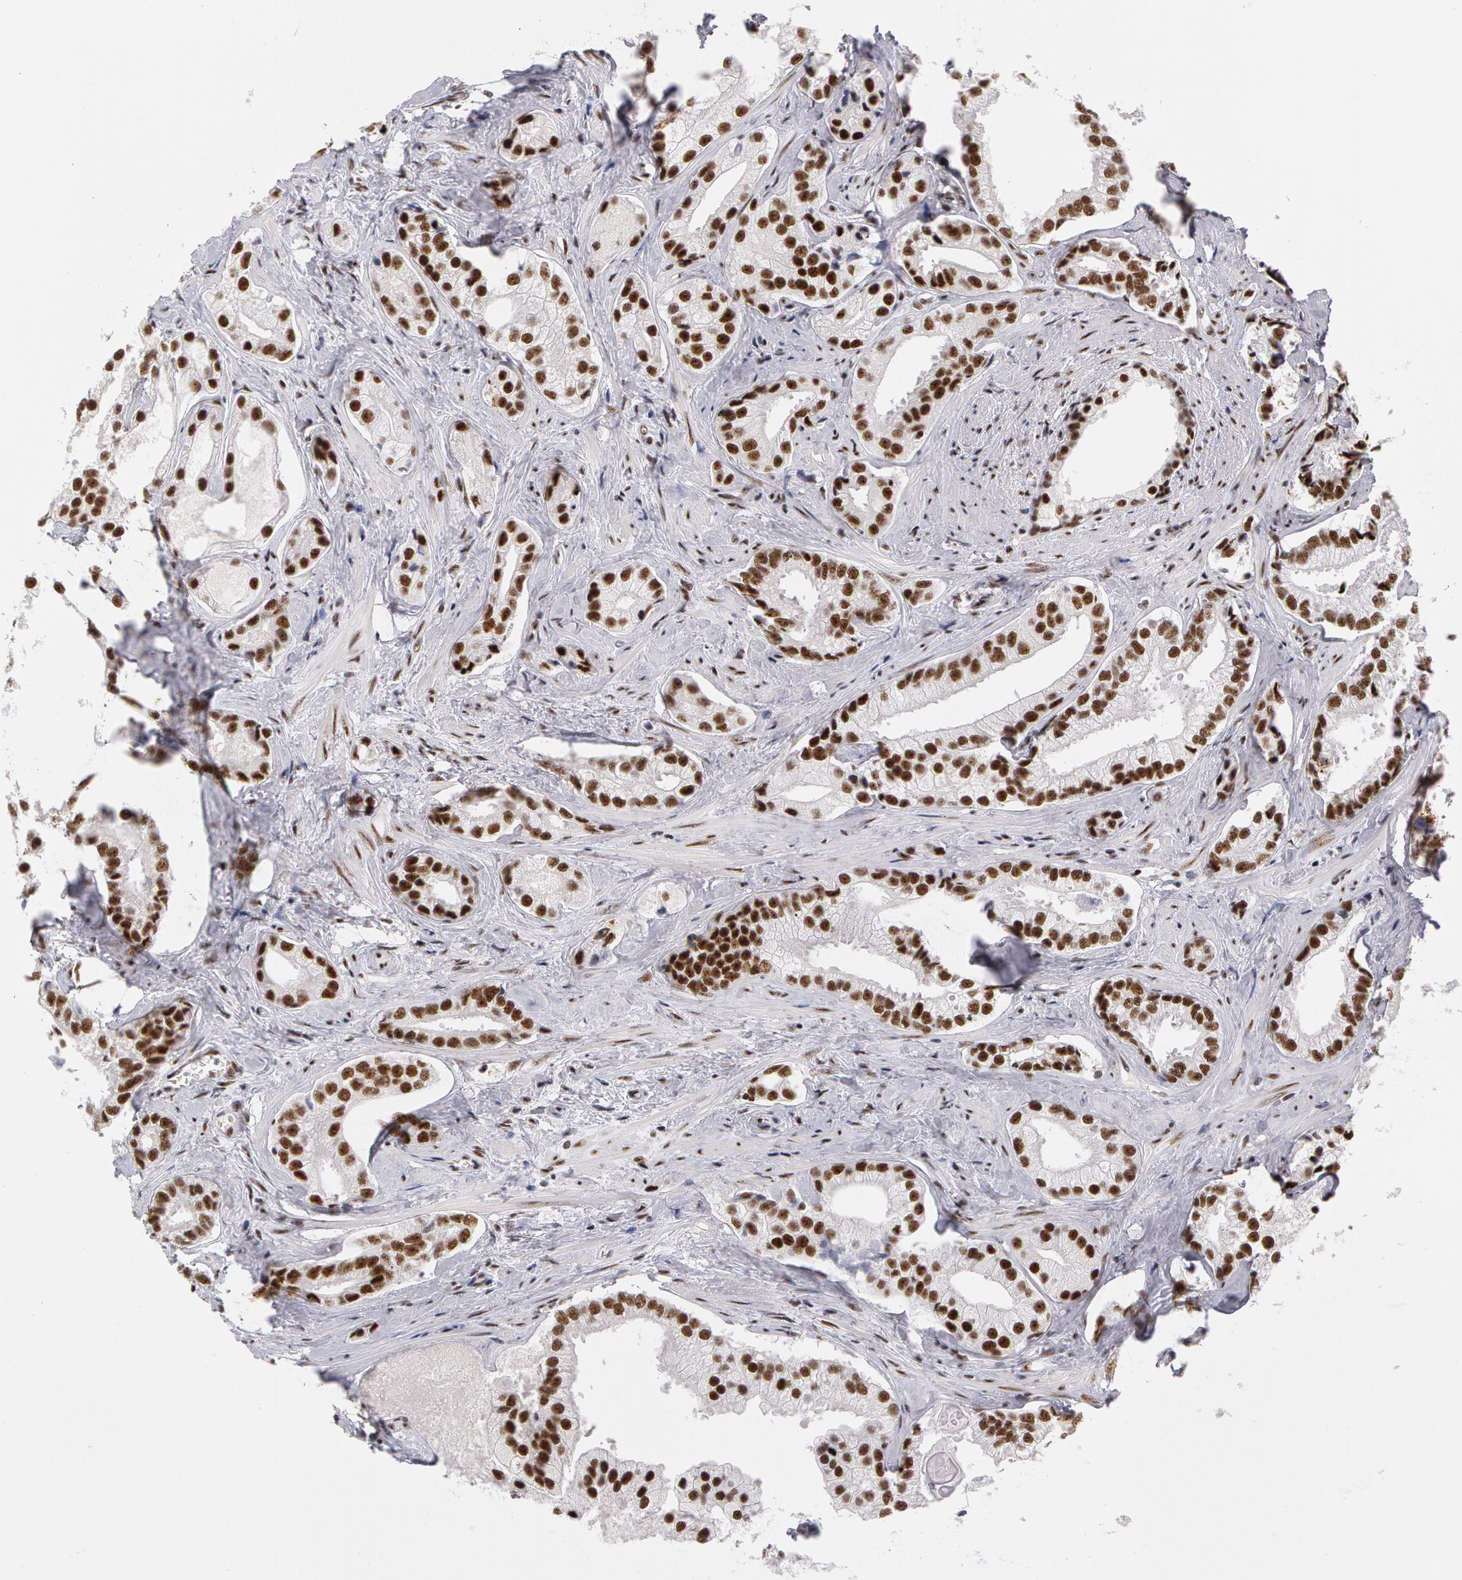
{"staining": {"intensity": "moderate", "quantity": ">75%", "location": "nuclear"}, "tissue": "prostate cancer", "cell_type": "Tumor cells", "image_type": "cancer", "snomed": [{"axis": "morphology", "description": "Adenocarcinoma, Medium grade"}, {"axis": "topography", "description": "Prostate"}], "caption": "A medium amount of moderate nuclear expression is appreciated in about >75% of tumor cells in prostate cancer tissue.", "gene": "PNN", "patient": {"sex": "male", "age": 70}}